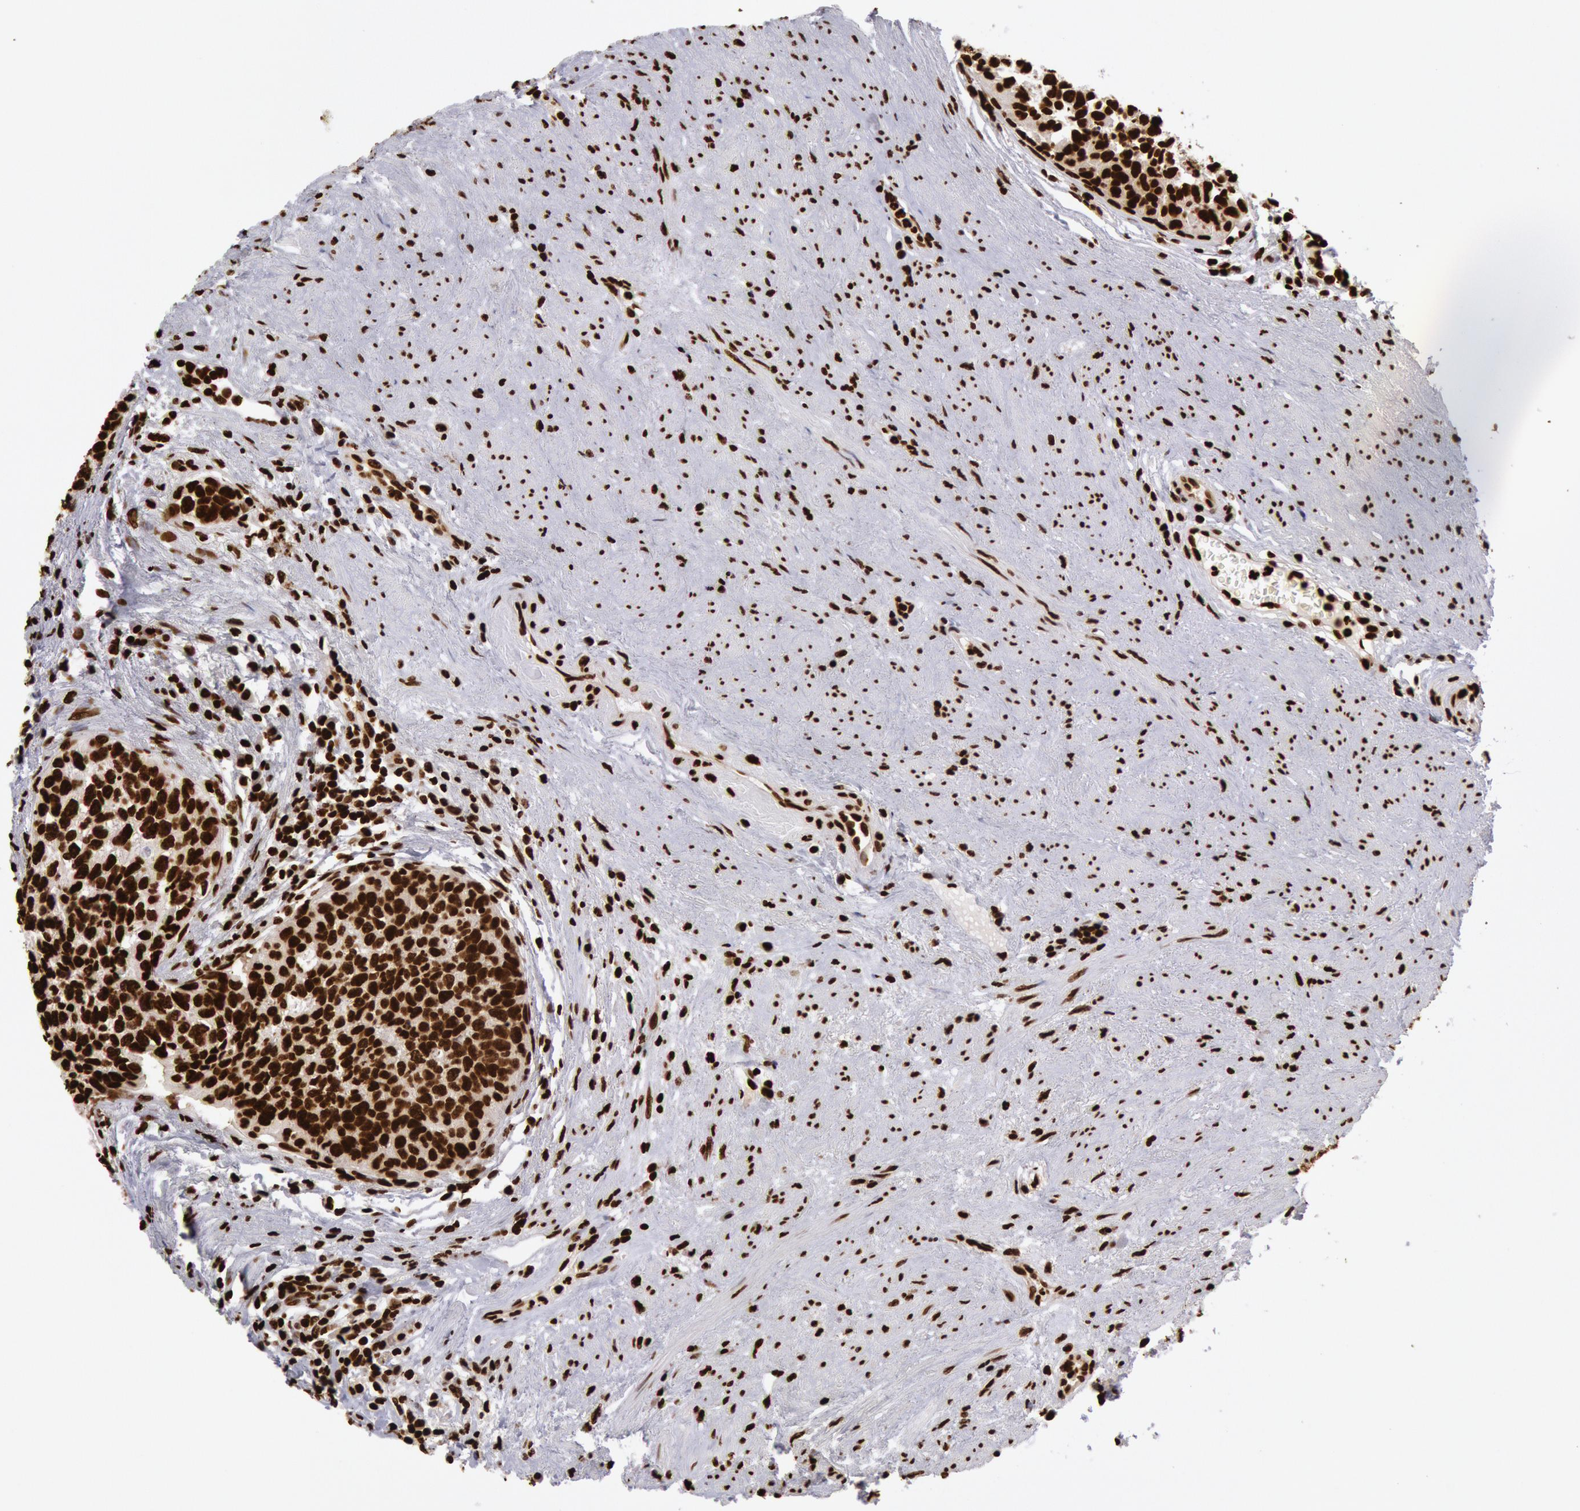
{"staining": {"intensity": "strong", "quantity": ">75%", "location": "nuclear"}, "tissue": "urothelial cancer", "cell_type": "Tumor cells", "image_type": "cancer", "snomed": [{"axis": "morphology", "description": "Urothelial carcinoma, High grade"}, {"axis": "topography", "description": "Urinary bladder"}], "caption": "Immunohistochemical staining of human urothelial cancer shows high levels of strong nuclear protein expression in about >75% of tumor cells.", "gene": "H3-4", "patient": {"sex": "male", "age": 81}}